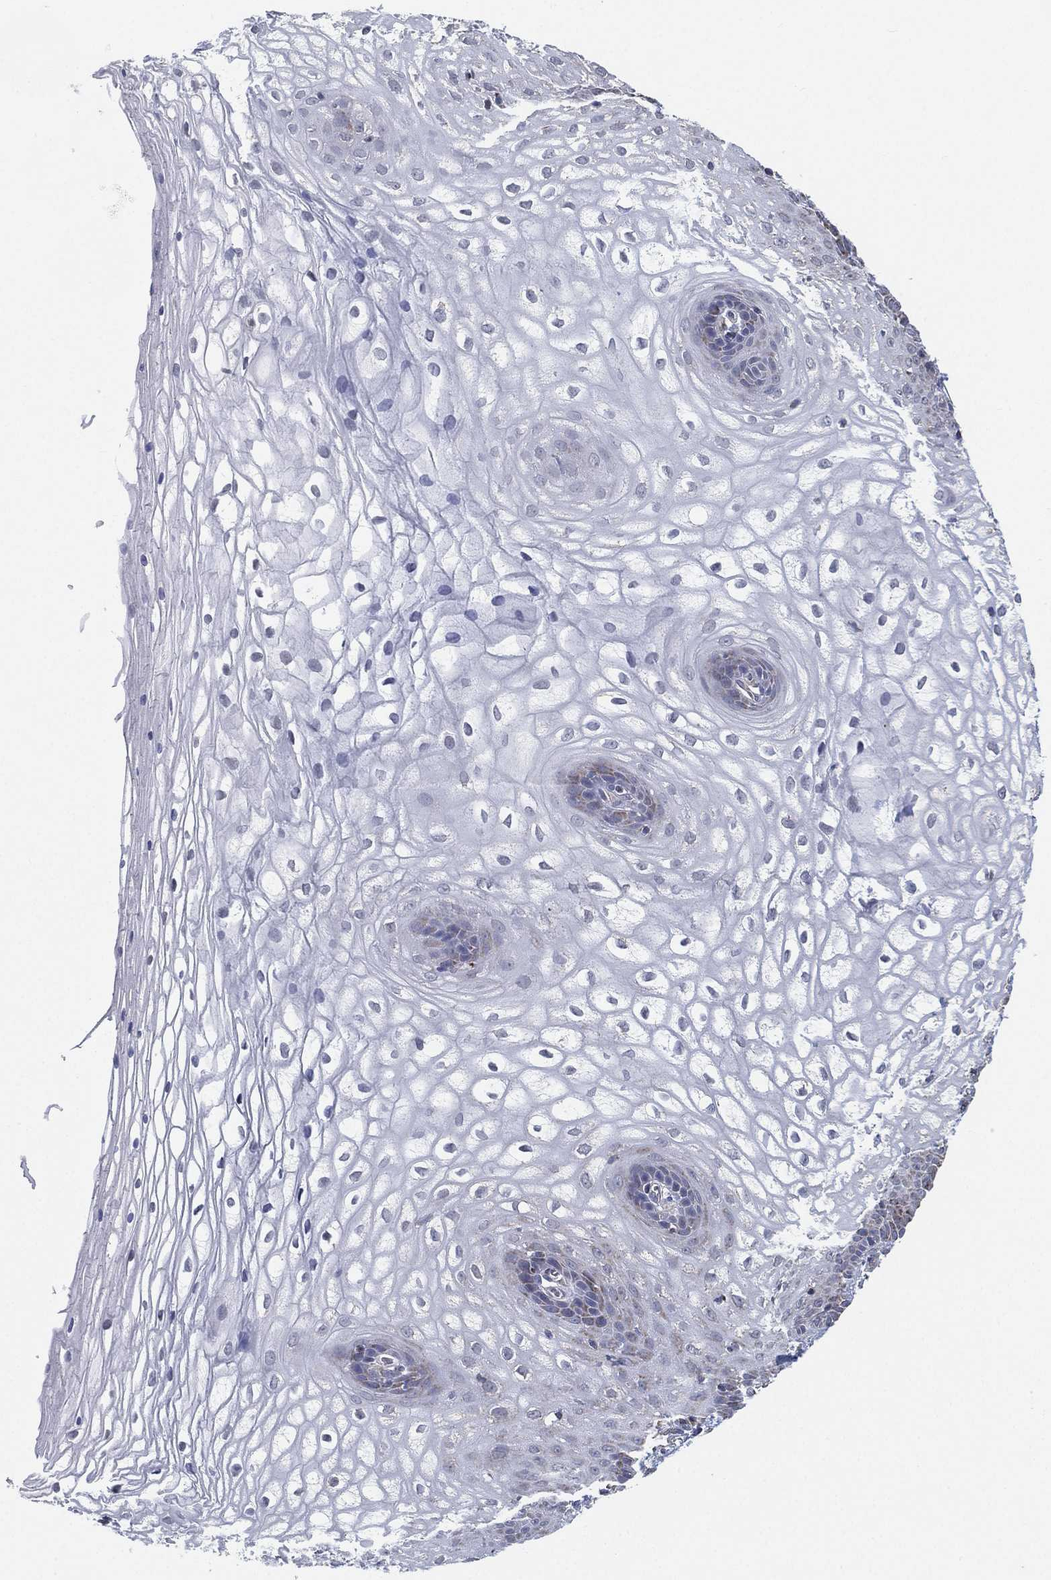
{"staining": {"intensity": "negative", "quantity": "none", "location": "none"}, "tissue": "vagina", "cell_type": "Squamous epithelial cells", "image_type": "normal", "snomed": [{"axis": "morphology", "description": "Normal tissue, NOS"}, {"axis": "topography", "description": "Vagina"}], "caption": "DAB (3,3'-diaminobenzidine) immunohistochemical staining of benign human vagina exhibits no significant positivity in squamous epithelial cells. (DAB (3,3'-diaminobenzidine) immunohistochemistry (IHC), high magnification).", "gene": "INA", "patient": {"sex": "female", "age": 34}}